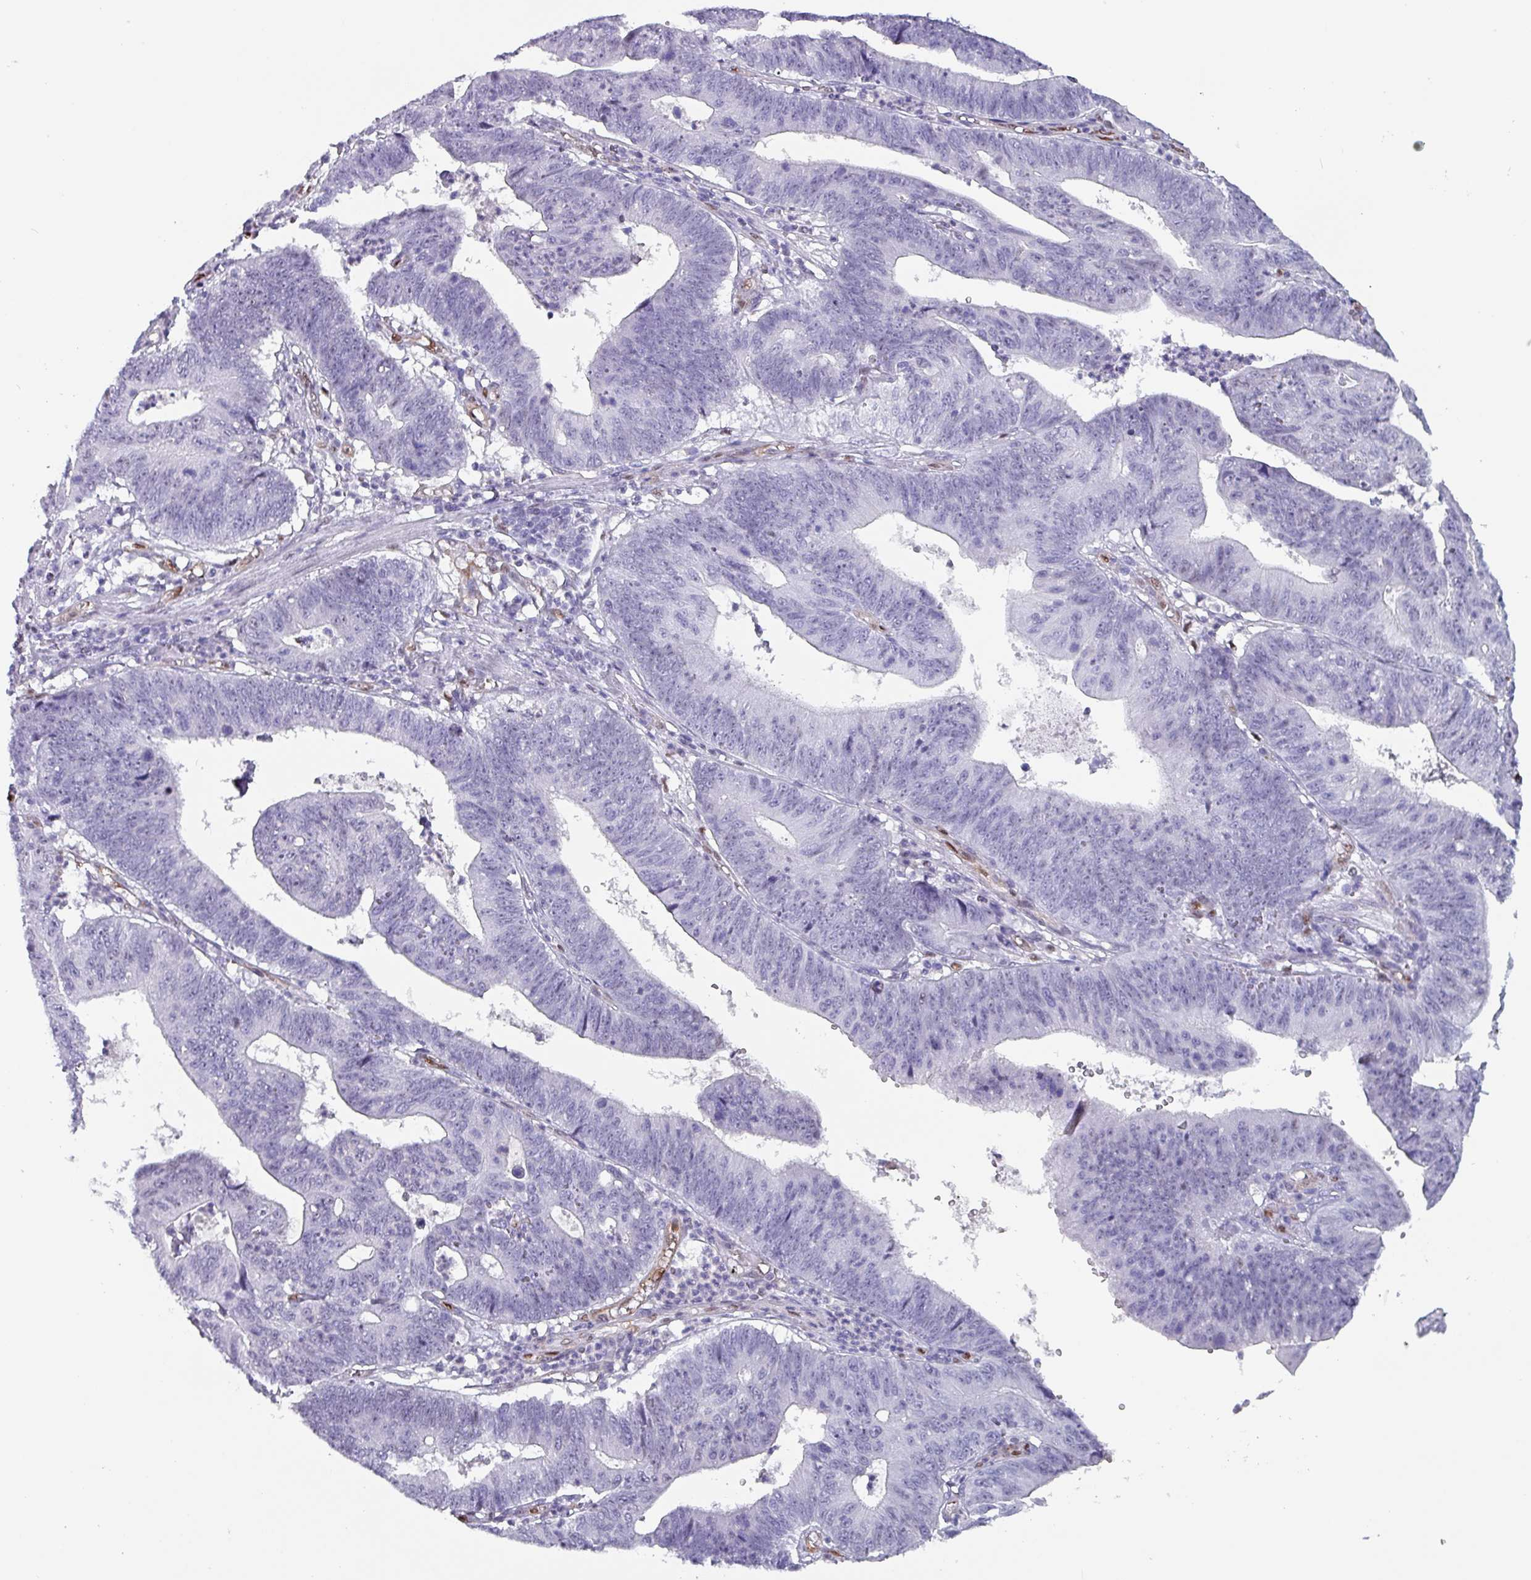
{"staining": {"intensity": "negative", "quantity": "none", "location": "none"}, "tissue": "stomach cancer", "cell_type": "Tumor cells", "image_type": "cancer", "snomed": [{"axis": "morphology", "description": "Adenocarcinoma, NOS"}, {"axis": "topography", "description": "Stomach"}], "caption": "Stomach adenocarcinoma was stained to show a protein in brown. There is no significant expression in tumor cells.", "gene": "ZNF816-ZNF321P", "patient": {"sex": "male", "age": 59}}